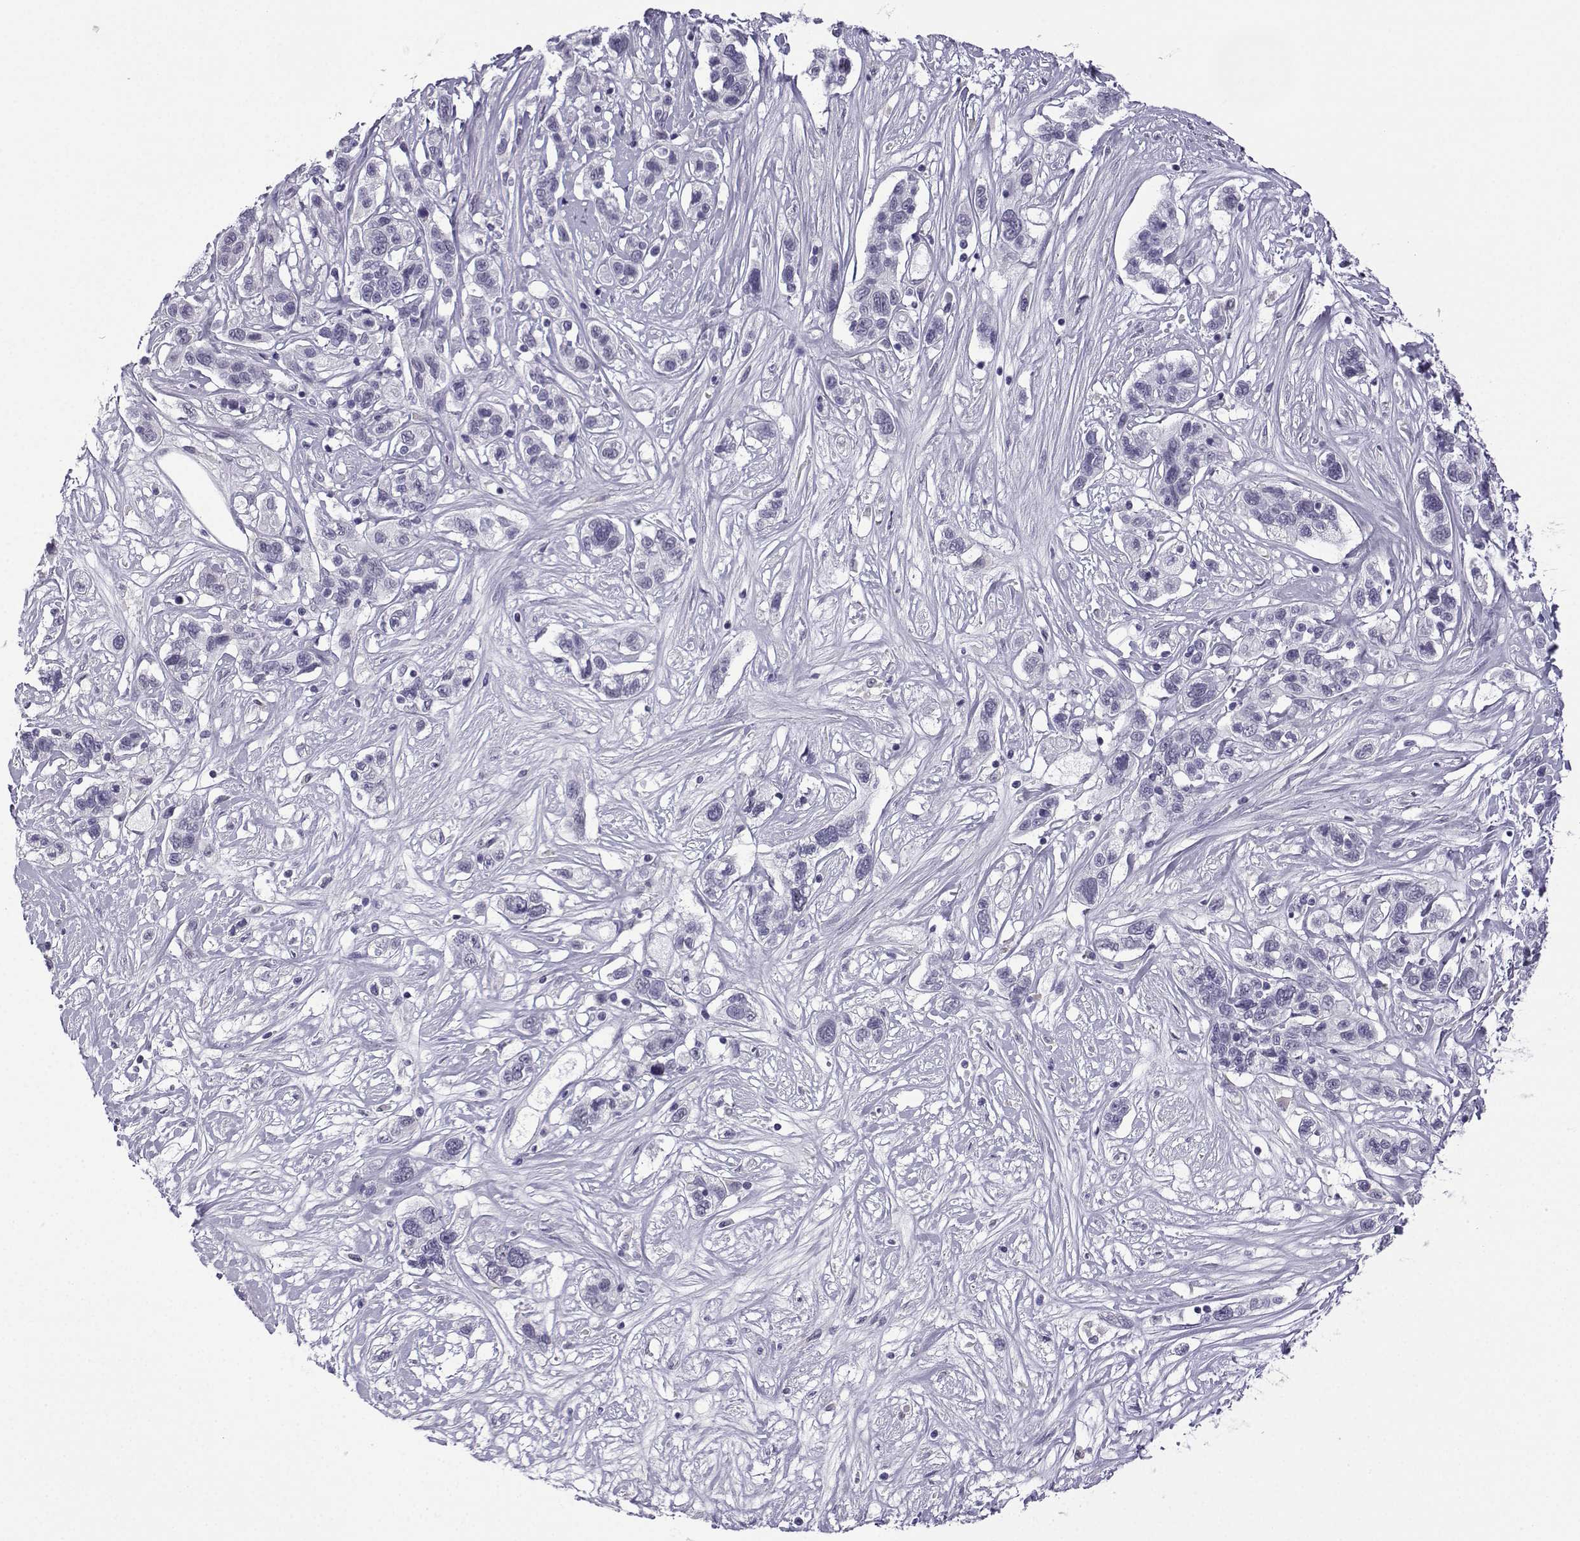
{"staining": {"intensity": "negative", "quantity": "none", "location": "none"}, "tissue": "liver cancer", "cell_type": "Tumor cells", "image_type": "cancer", "snomed": [{"axis": "morphology", "description": "Adenocarcinoma, NOS"}, {"axis": "morphology", "description": "Cholangiocarcinoma"}, {"axis": "topography", "description": "Liver"}], "caption": "The immunohistochemistry micrograph has no significant expression in tumor cells of liver adenocarcinoma tissue.", "gene": "MRGBP", "patient": {"sex": "male", "age": 64}}